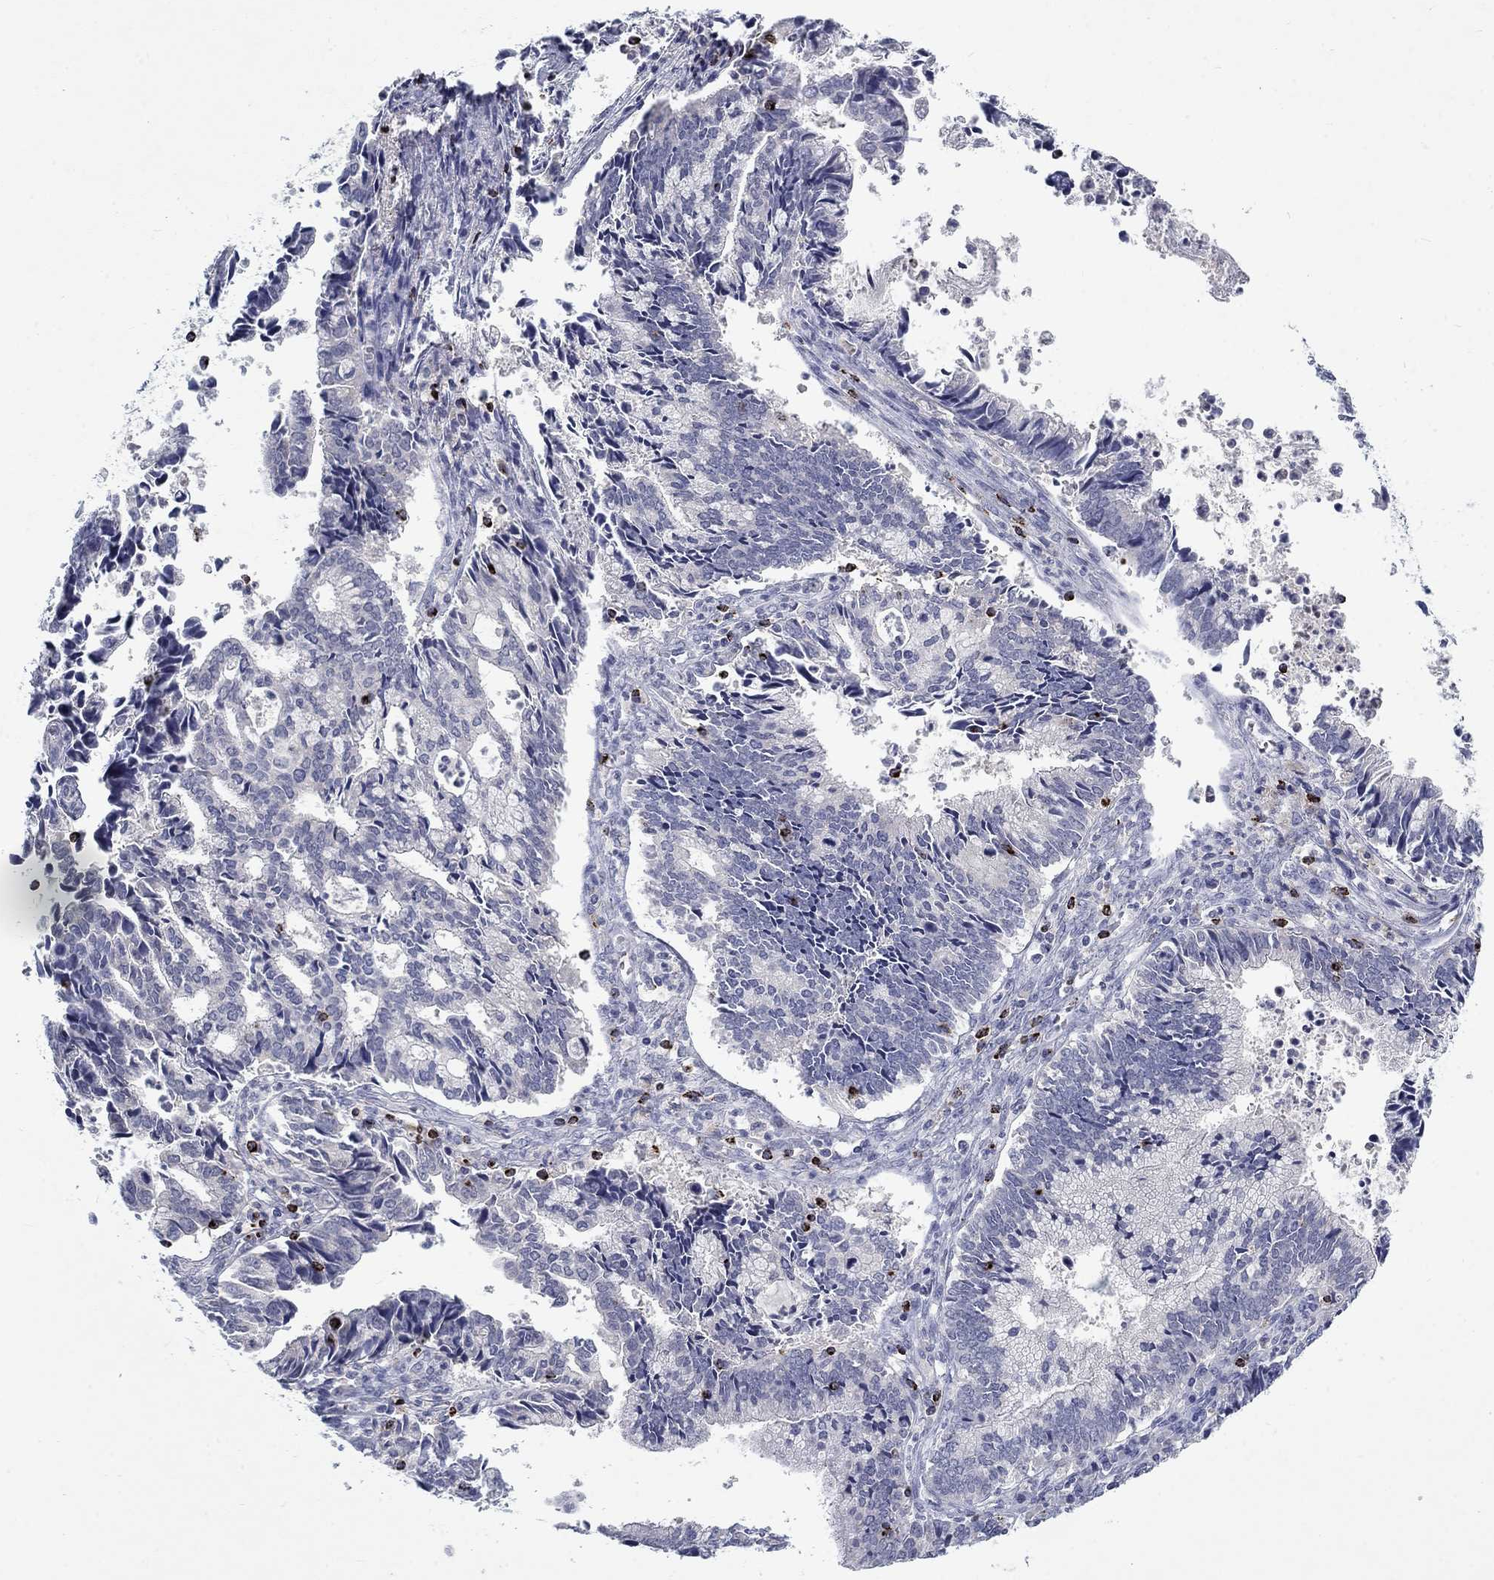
{"staining": {"intensity": "negative", "quantity": "none", "location": "none"}, "tissue": "cervical cancer", "cell_type": "Tumor cells", "image_type": "cancer", "snomed": [{"axis": "morphology", "description": "Adenocarcinoma, NOS"}, {"axis": "topography", "description": "Cervix"}], "caption": "The micrograph demonstrates no significant positivity in tumor cells of cervical cancer (adenocarcinoma). (DAB immunohistochemistry (IHC), high magnification).", "gene": "GZMA", "patient": {"sex": "female", "age": 42}}